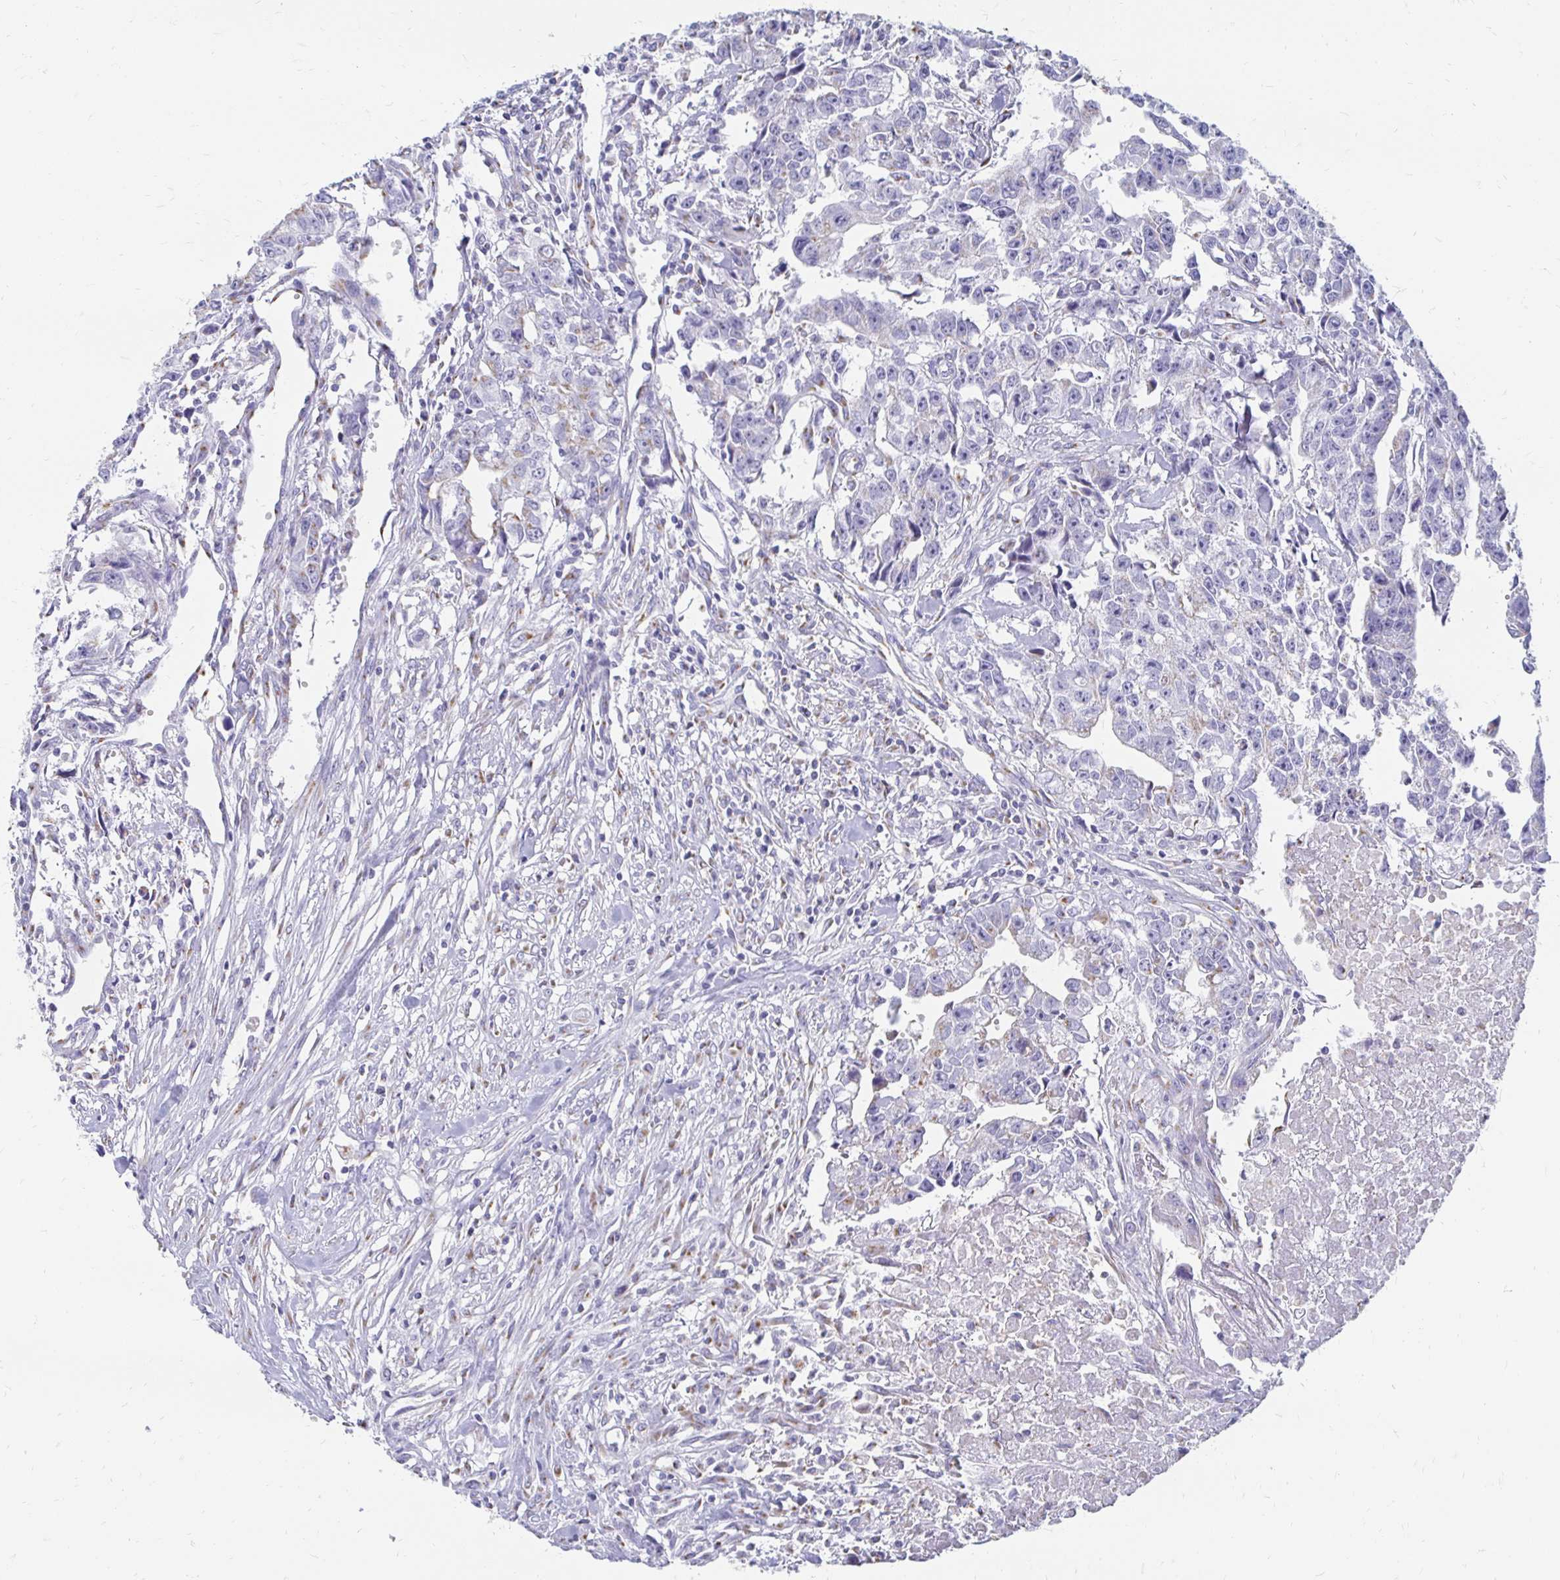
{"staining": {"intensity": "weak", "quantity": "25%-75%", "location": "cytoplasmic/membranous"}, "tissue": "testis cancer", "cell_type": "Tumor cells", "image_type": "cancer", "snomed": [{"axis": "morphology", "description": "Carcinoma, Embryonal, NOS"}, {"axis": "morphology", "description": "Teratoma, malignant, NOS"}, {"axis": "topography", "description": "Testis"}], "caption": "About 25%-75% of tumor cells in testis cancer (malignant teratoma) reveal weak cytoplasmic/membranous protein staining as visualized by brown immunohistochemical staining.", "gene": "PAGE4", "patient": {"sex": "male", "age": 24}}